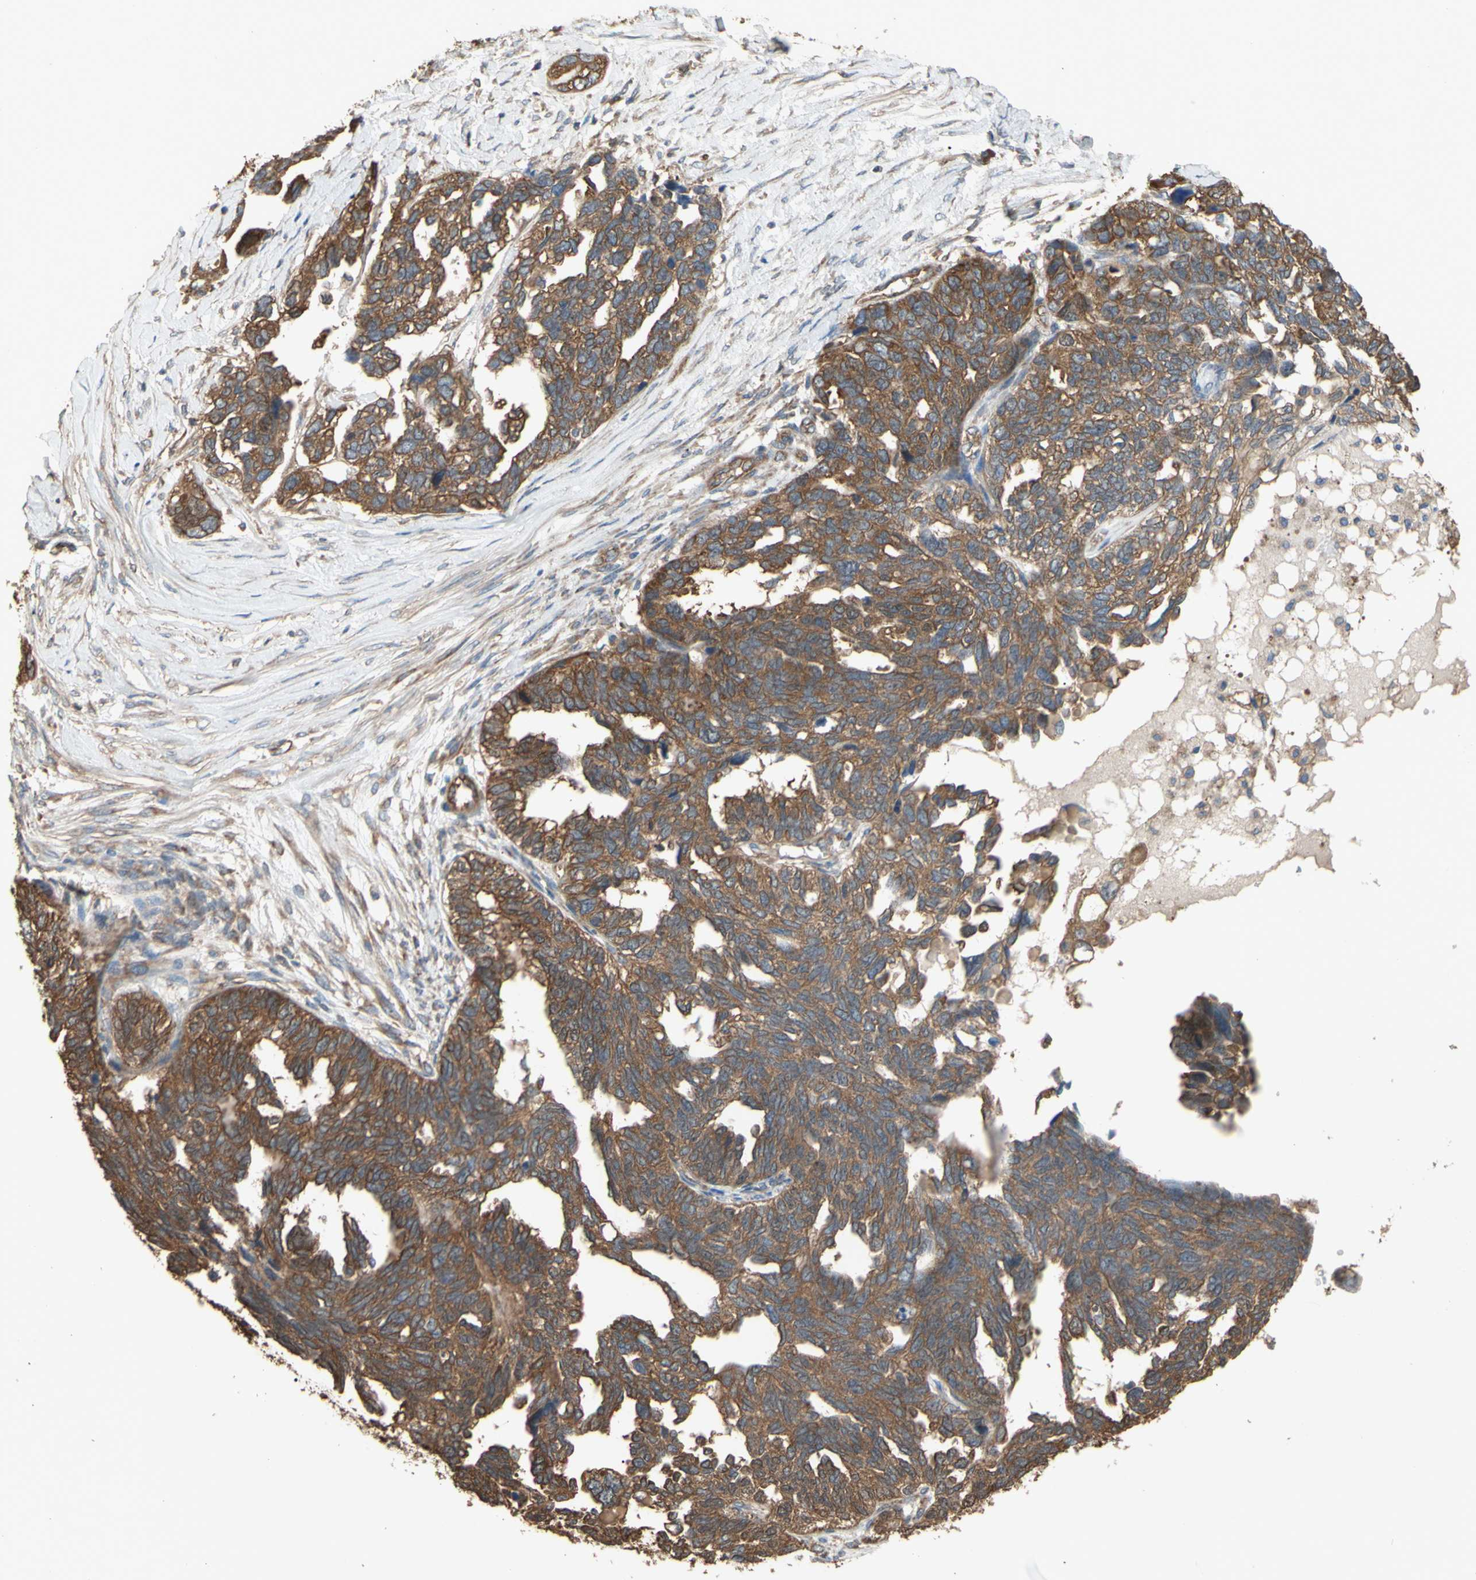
{"staining": {"intensity": "moderate", "quantity": ">75%", "location": "cytoplasmic/membranous"}, "tissue": "ovarian cancer", "cell_type": "Tumor cells", "image_type": "cancer", "snomed": [{"axis": "morphology", "description": "Cystadenocarcinoma, serous, NOS"}, {"axis": "topography", "description": "Ovary"}], "caption": "A micrograph showing moderate cytoplasmic/membranous staining in approximately >75% of tumor cells in ovarian cancer (serous cystadenocarcinoma), as visualized by brown immunohistochemical staining.", "gene": "CTTN", "patient": {"sex": "female", "age": 79}}